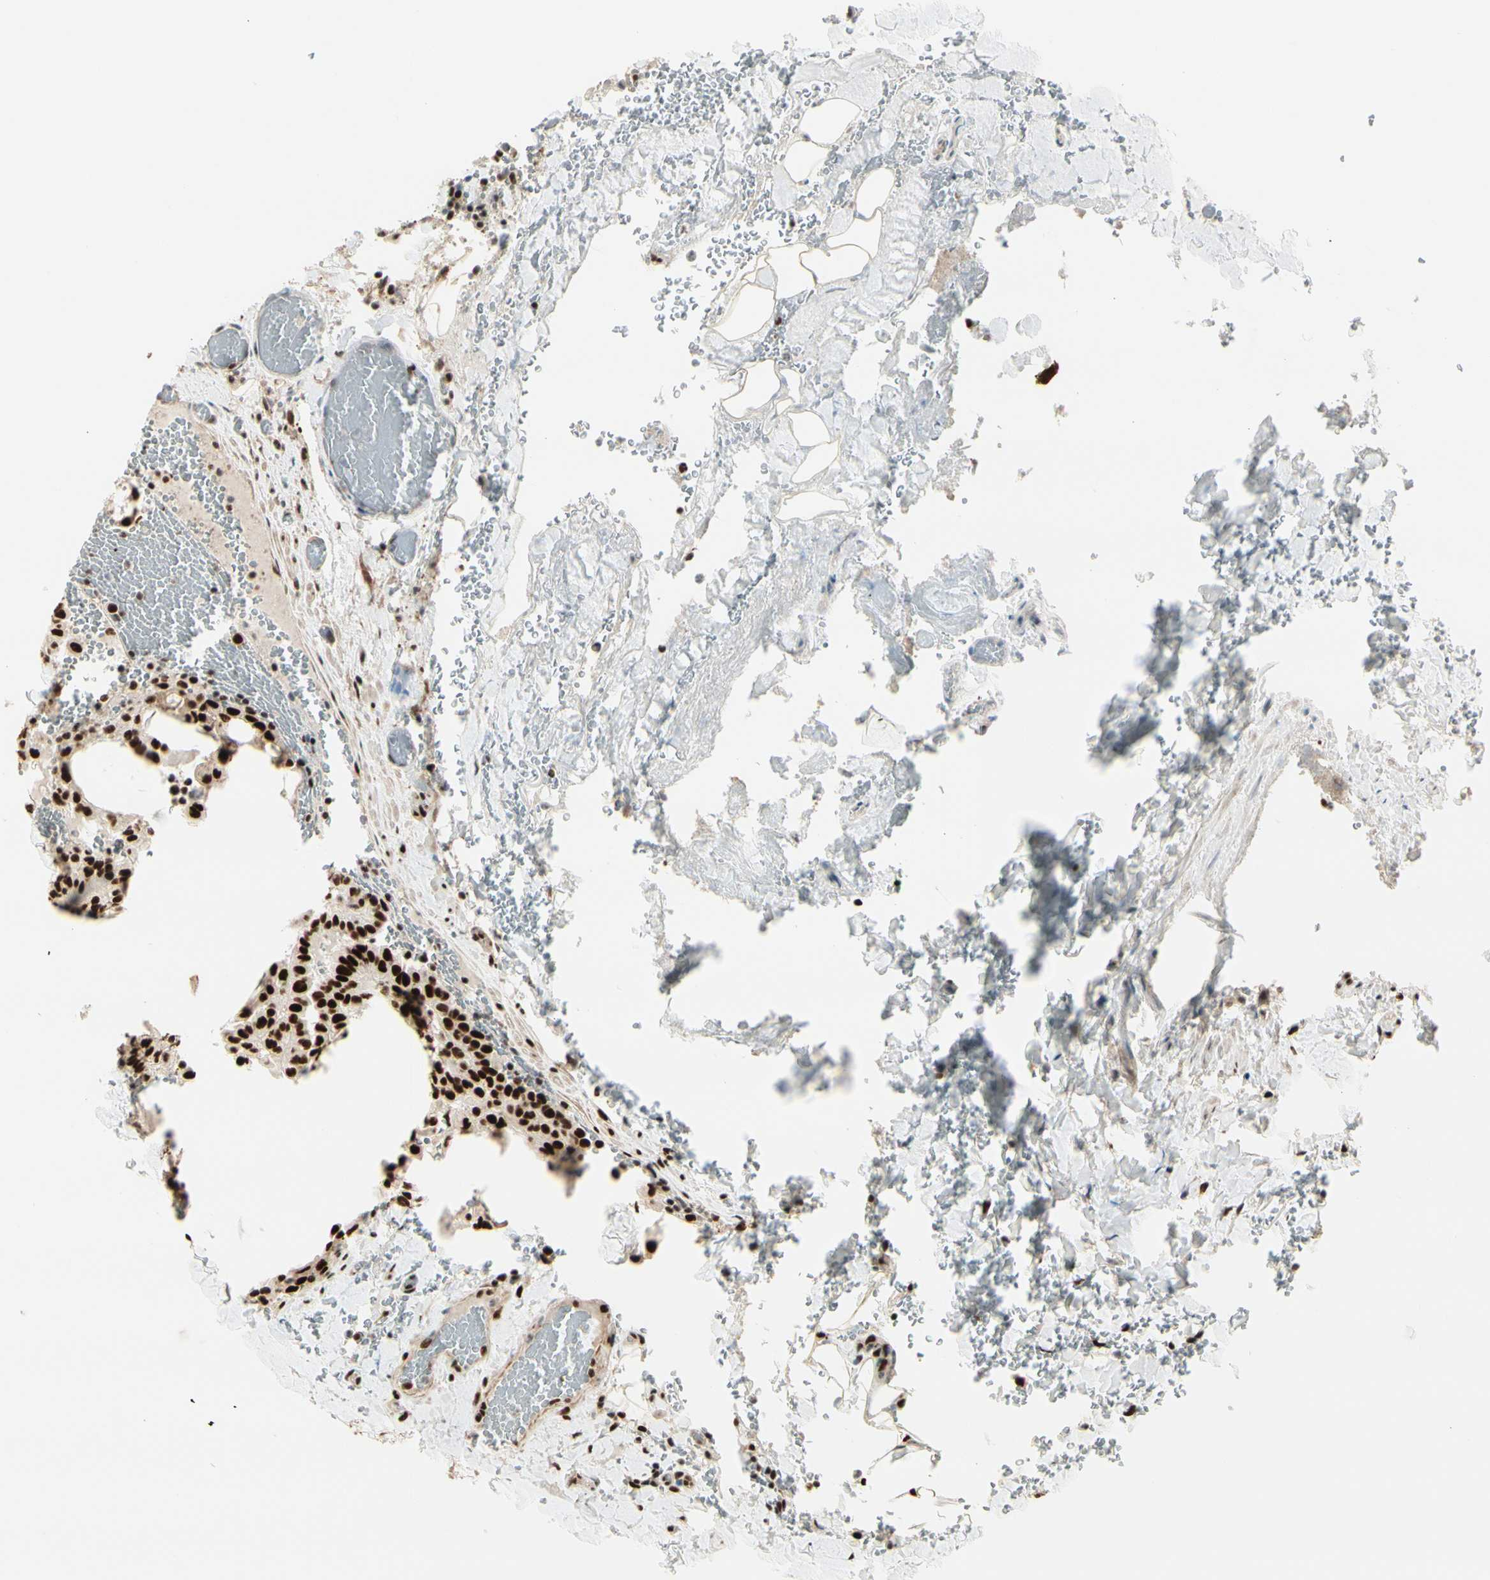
{"staining": {"intensity": "strong", "quantity": ">75%", "location": "nuclear"}, "tissue": "thyroid cancer", "cell_type": "Tumor cells", "image_type": "cancer", "snomed": [{"axis": "morphology", "description": "Normal tissue, NOS"}, {"axis": "morphology", "description": "Papillary adenocarcinoma, NOS"}, {"axis": "topography", "description": "Thyroid gland"}], "caption": "Brown immunohistochemical staining in thyroid cancer (papillary adenocarcinoma) demonstrates strong nuclear staining in approximately >75% of tumor cells.", "gene": "HEXIM1", "patient": {"sex": "female", "age": 30}}